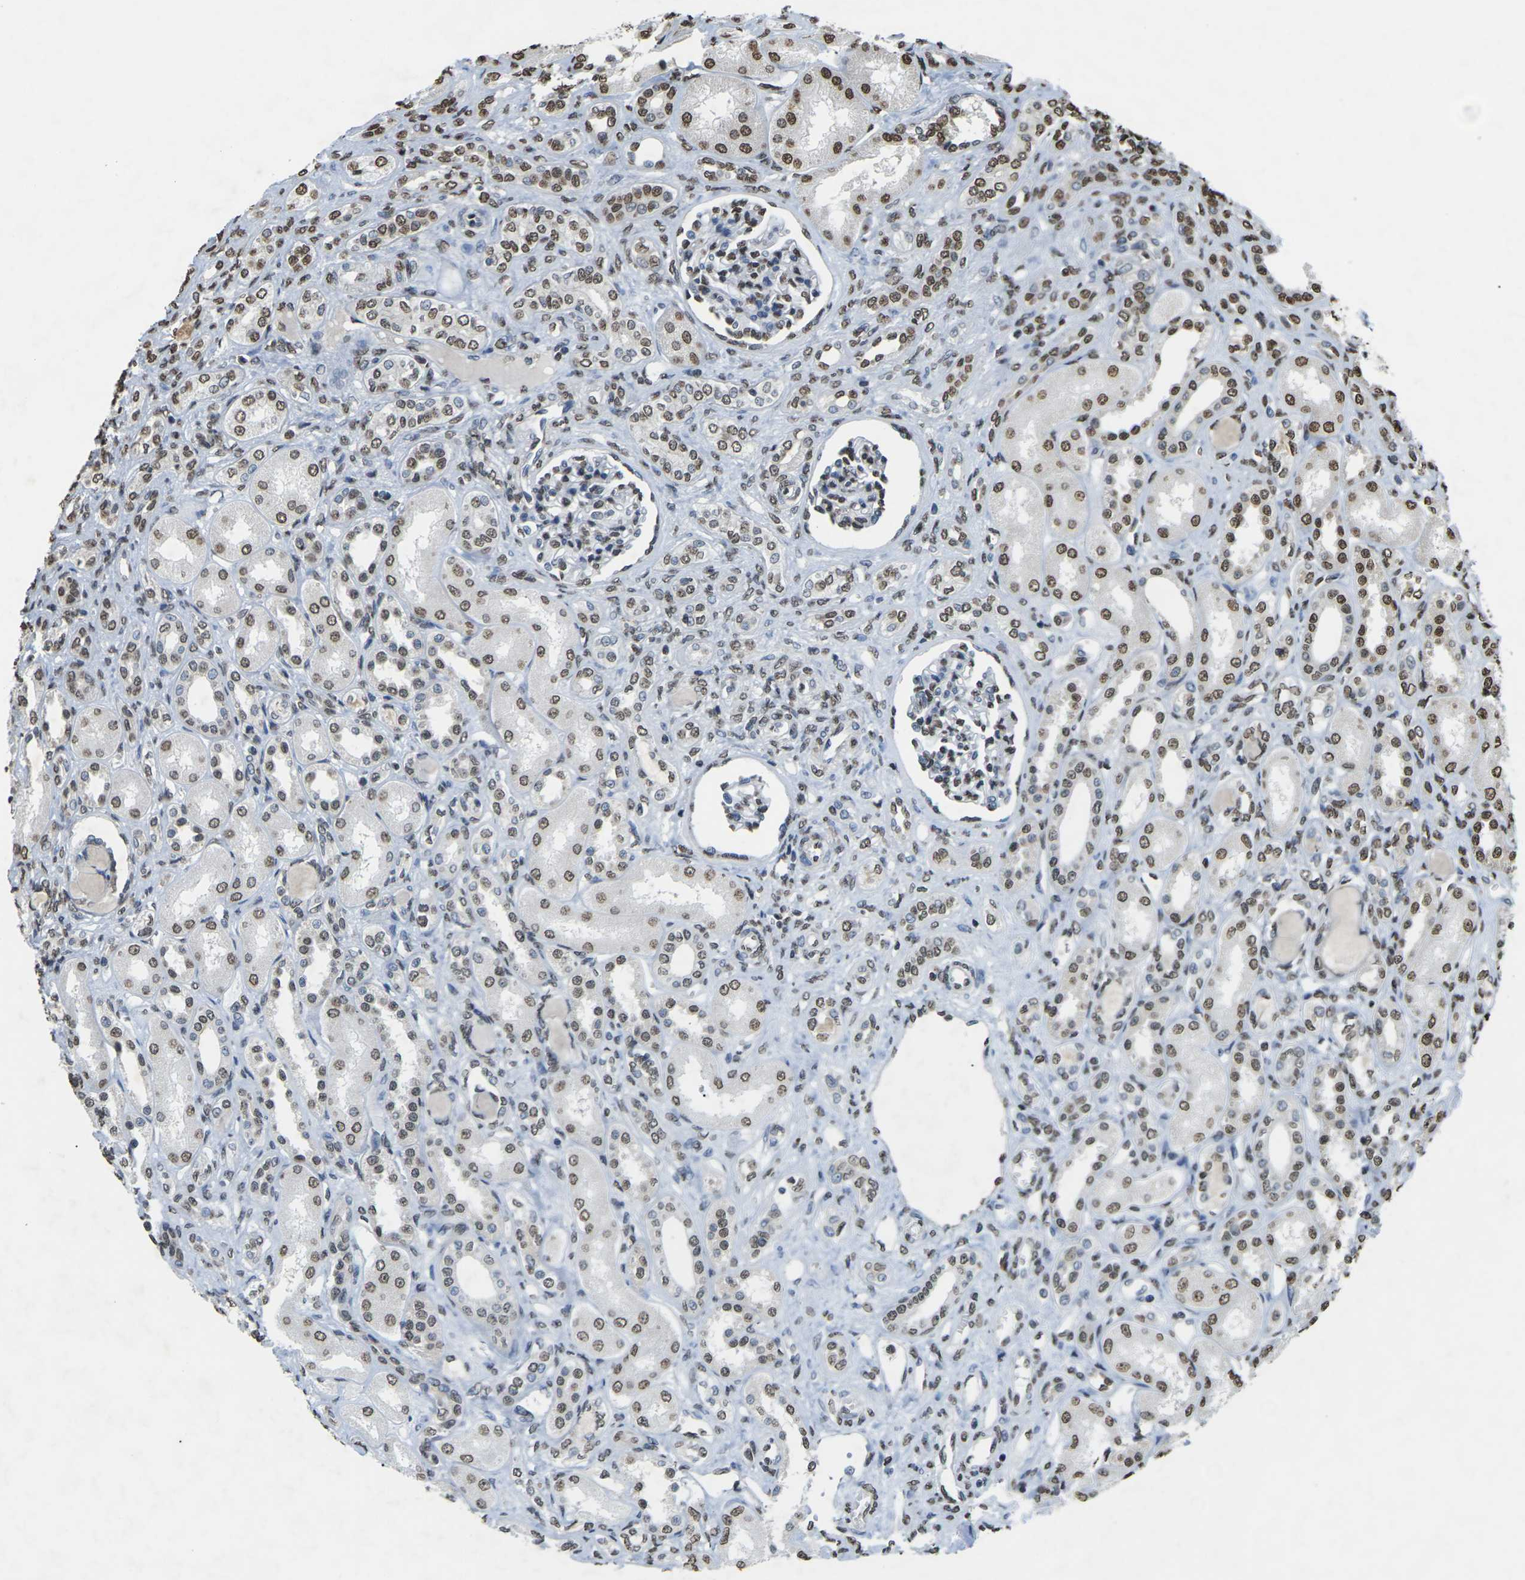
{"staining": {"intensity": "moderate", "quantity": "25%-75%", "location": "nuclear"}, "tissue": "kidney", "cell_type": "Cells in glomeruli", "image_type": "normal", "snomed": [{"axis": "morphology", "description": "Normal tissue, NOS"}, {"axis": "topography", "description": "Kidney"}], "caption": "Moderate nuclear protein positivity is seen in about 25%-75% of cells in glomeruli in kidney.", "gene": "EMSY", "patient": {"sex": "male", "age": 7}}